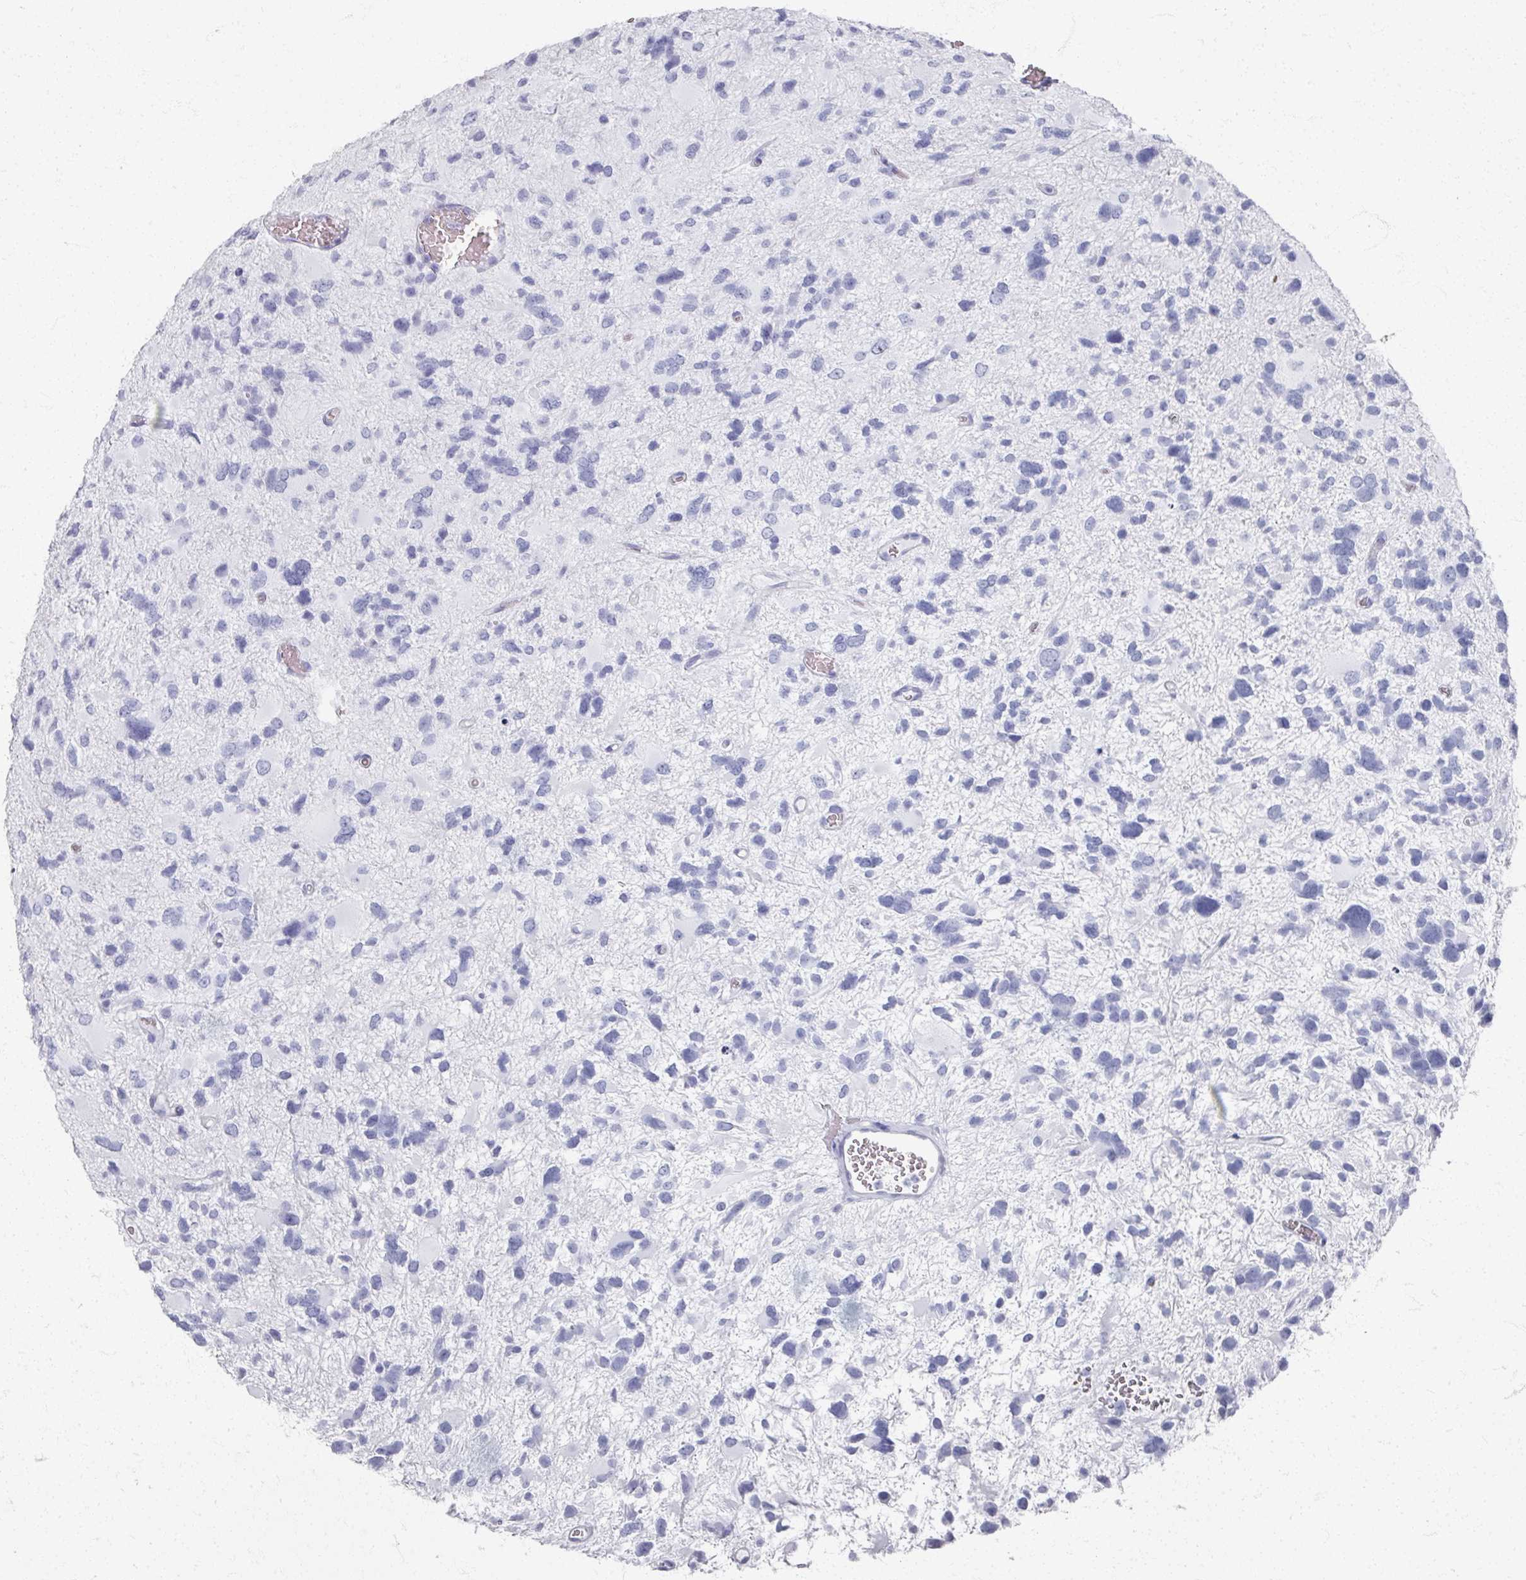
{"staining": {"intensity": "negative", "quantity": "none", "location": "none"}, "tissue": "glioma", "cell_type": "Tumor cells", "image_type": "cancer", "snomed": [{"axis": "morphology", "description": "Glioma, malignant, High grade"}, {"axis": "topography", "description": "Brain"}], "caption": "This is an IHC photomicrograph of malignant high-grade glioma. There is no expression in tumor cells.", "gene": "PSKH1", "patient": {"sex": "female", "age": 11}}